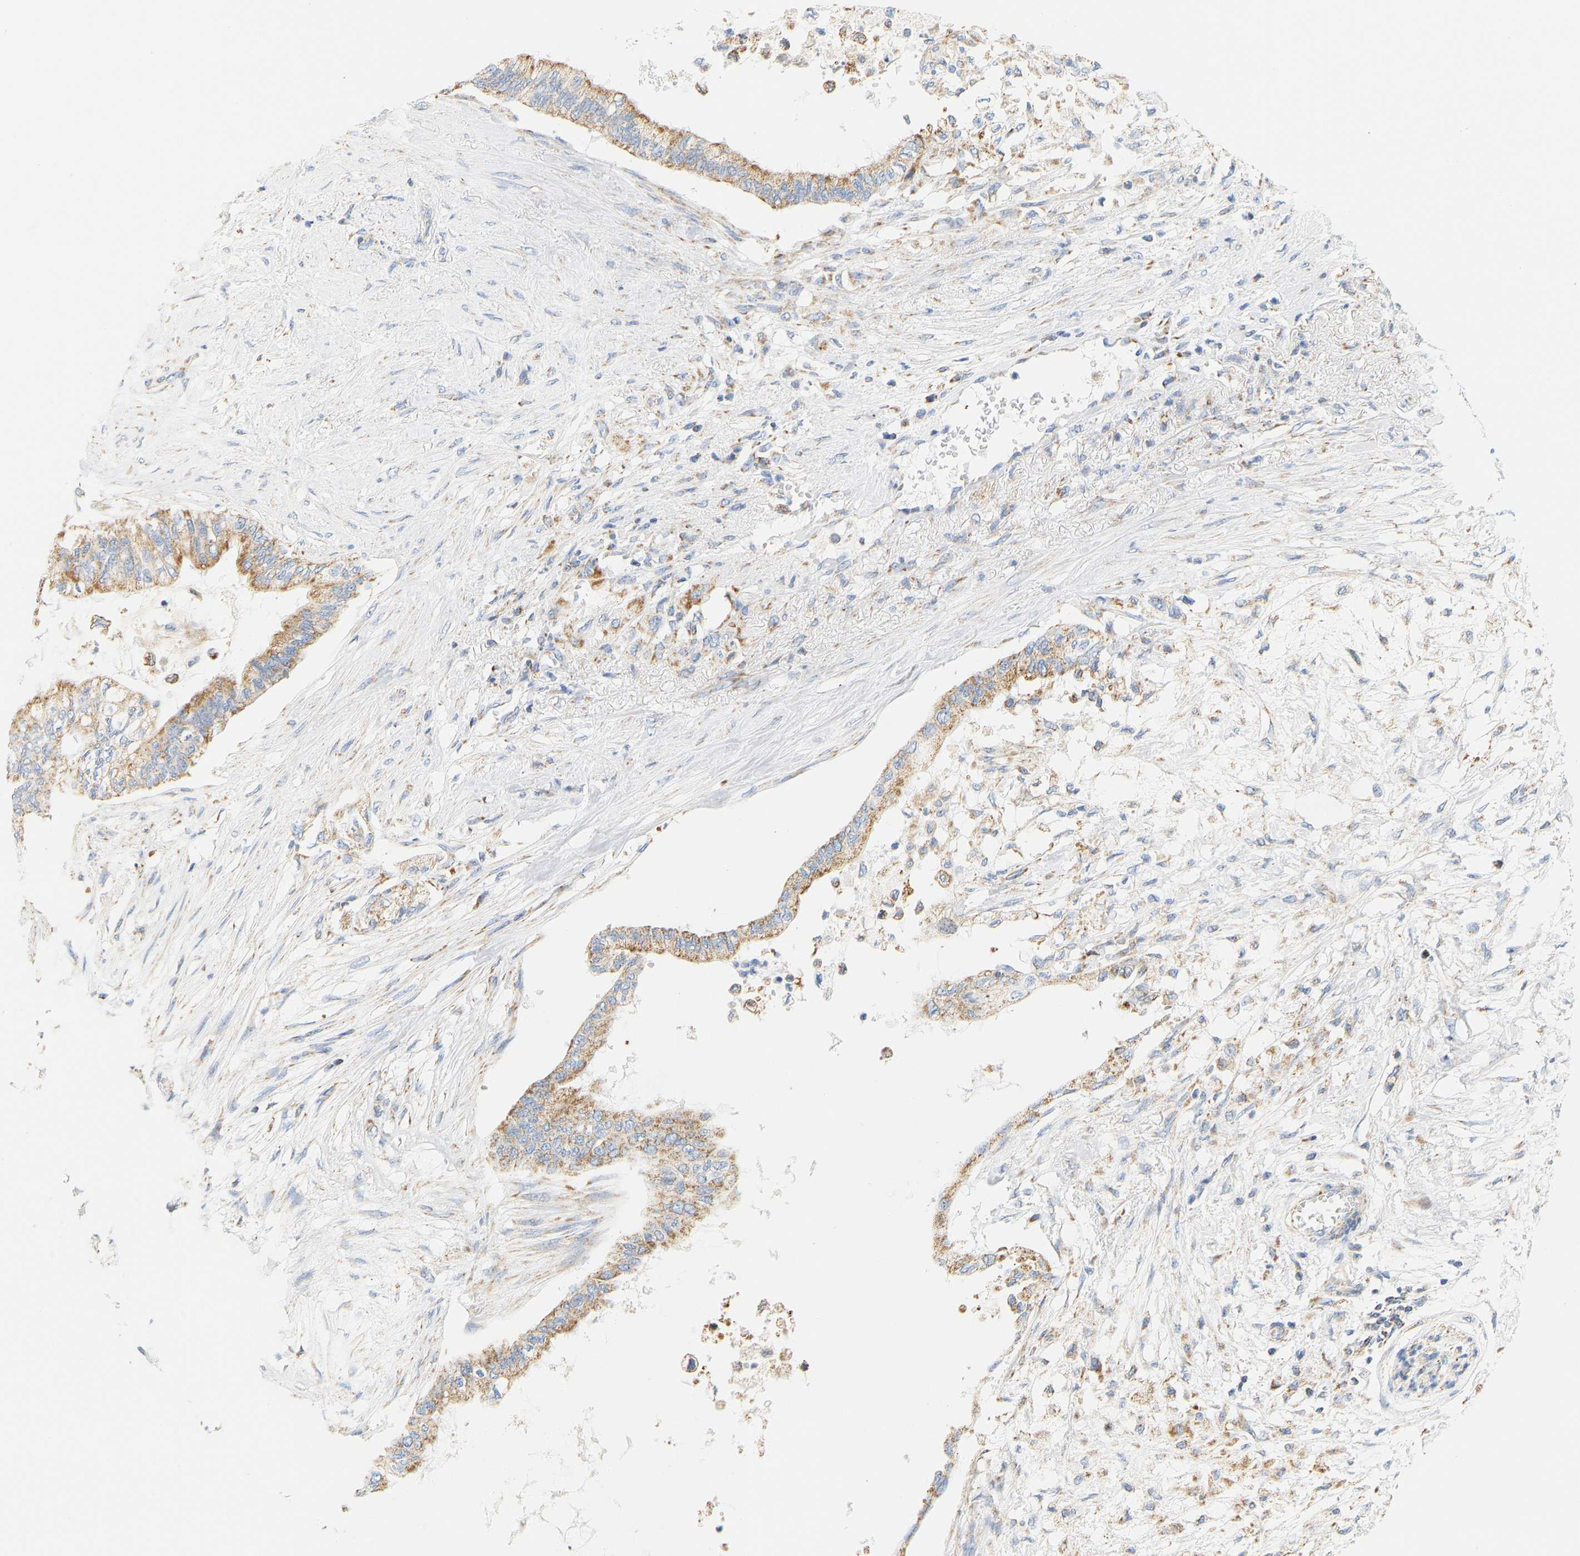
{"staining": {"intensity": "moderate", "quantity": ">75%", "location": "cytoplasmic/membranous"}, "tissue": "pancreatic cancer", "cell_type": "Tumor cells", "image_type": "cancer", "snomed": [{"axis": "morphology", "description": "Normal tissue, NOS"}, {"axis": "morphology", "description": "Adenocarcinoma, NOS"}, {"axis": "topography", "description": "Pancreas"}, {"axis": "topography", "description": "Duodenum"}], "caption": "Immunohistochemistry histopathology image of human pancreatic adenocarcinoma stained for a protein (brown), which displays medium levels of moderate cytoplasmic/membranous expression in approximately >75% of tumor cells.", "gene": "GRPEL2", "patient": {"sex": "female", "age": 60}}